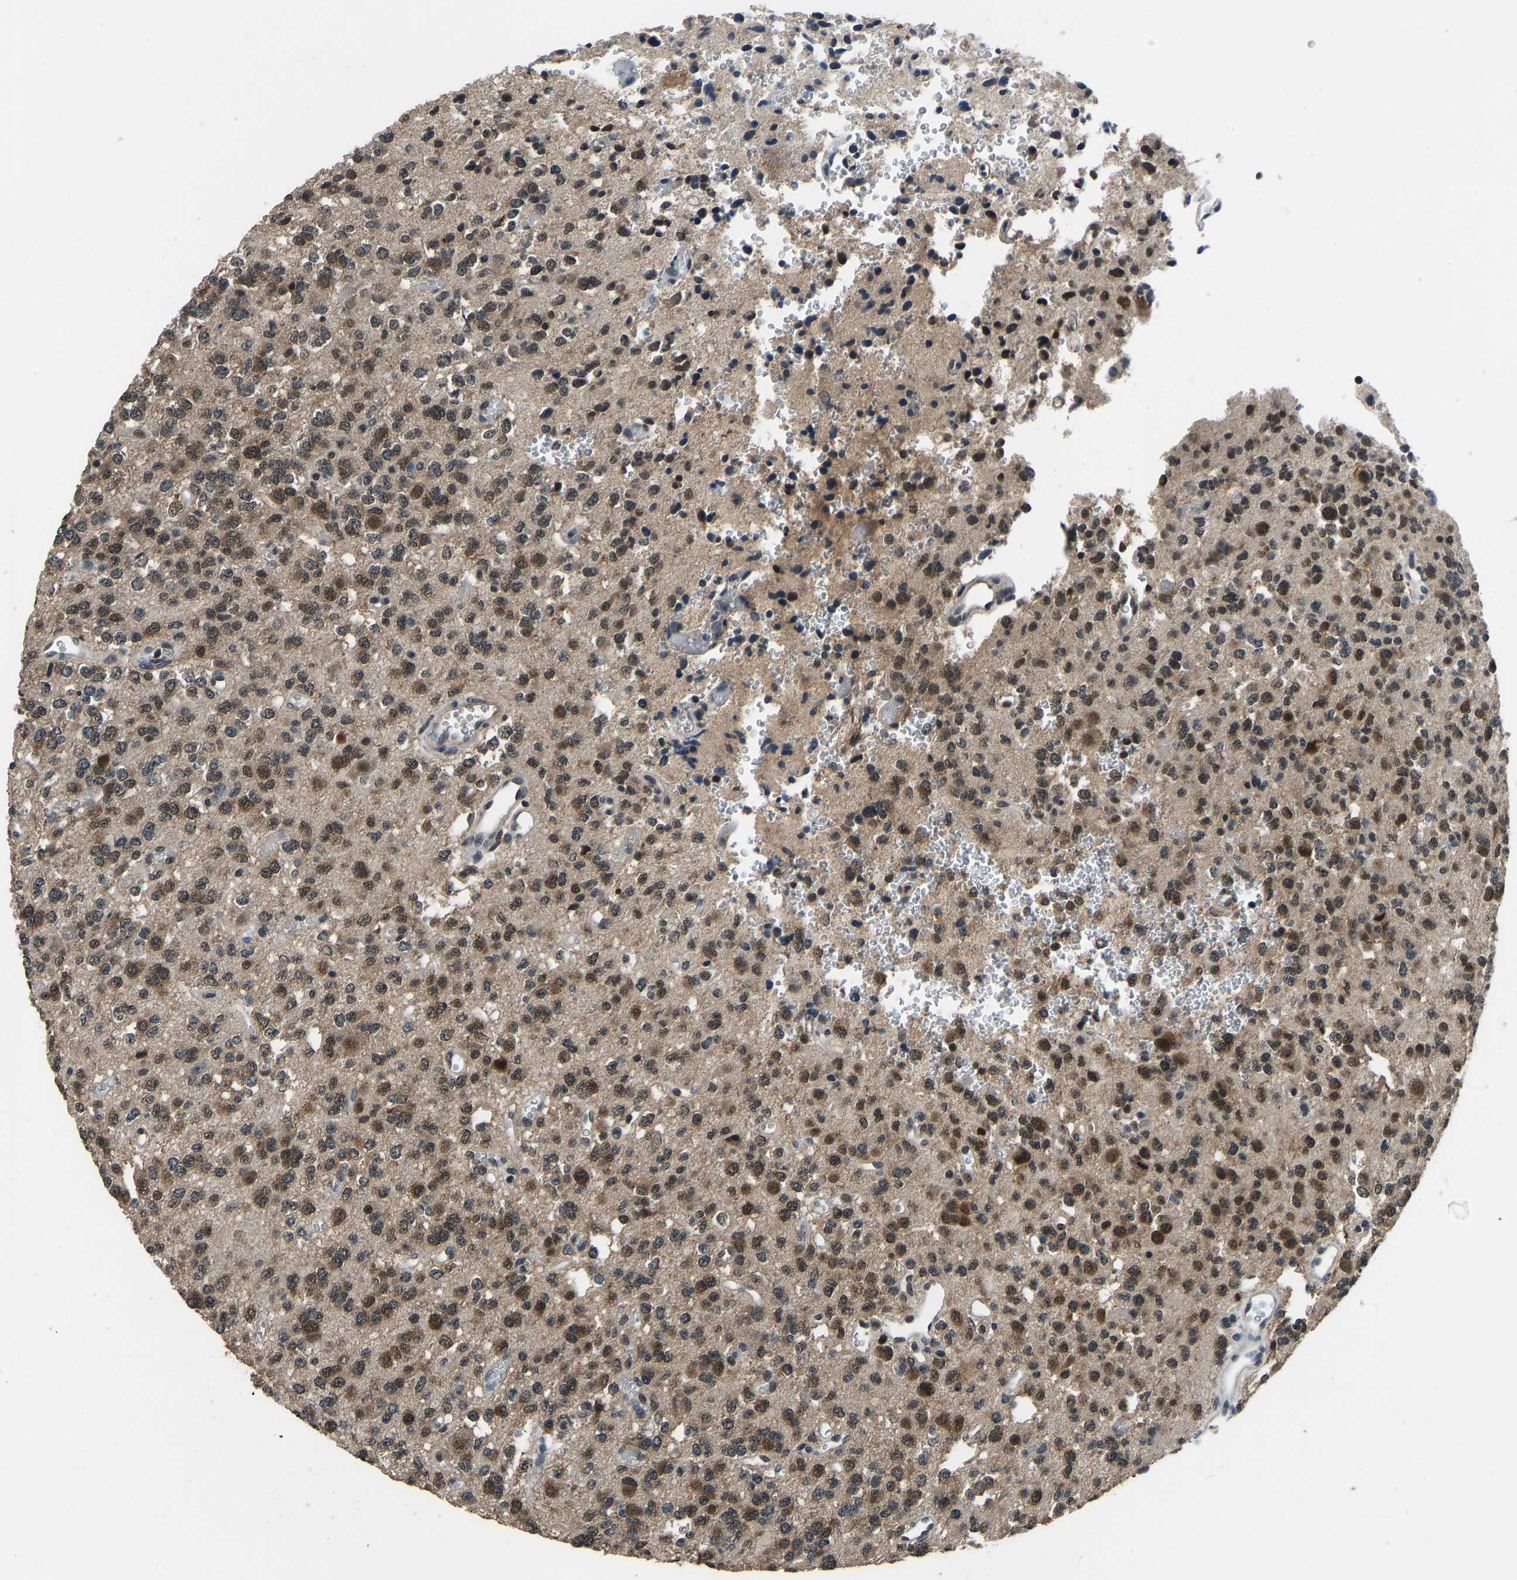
{"staining": {"intensity": "moderate", "quantity": ">75%", "location": "cytoplasmic/membranous,nuclear"}, "tissue": "glioma", "cell_type": "Tumor cells", "image_type": "cancer", "snomed": [{"axis": "morphology", "description": "Glioma, malignant, Low grade"}, {"axis": "topography", "description": "Brain"}], "caption": "A histopathology image of human glioma stained for a protein displays moderate cytoplasmic/membranous and nuclear brown staining in tumor cells.", "gene": "TOX4", "patient": {"sex": "male", "age": 38}}